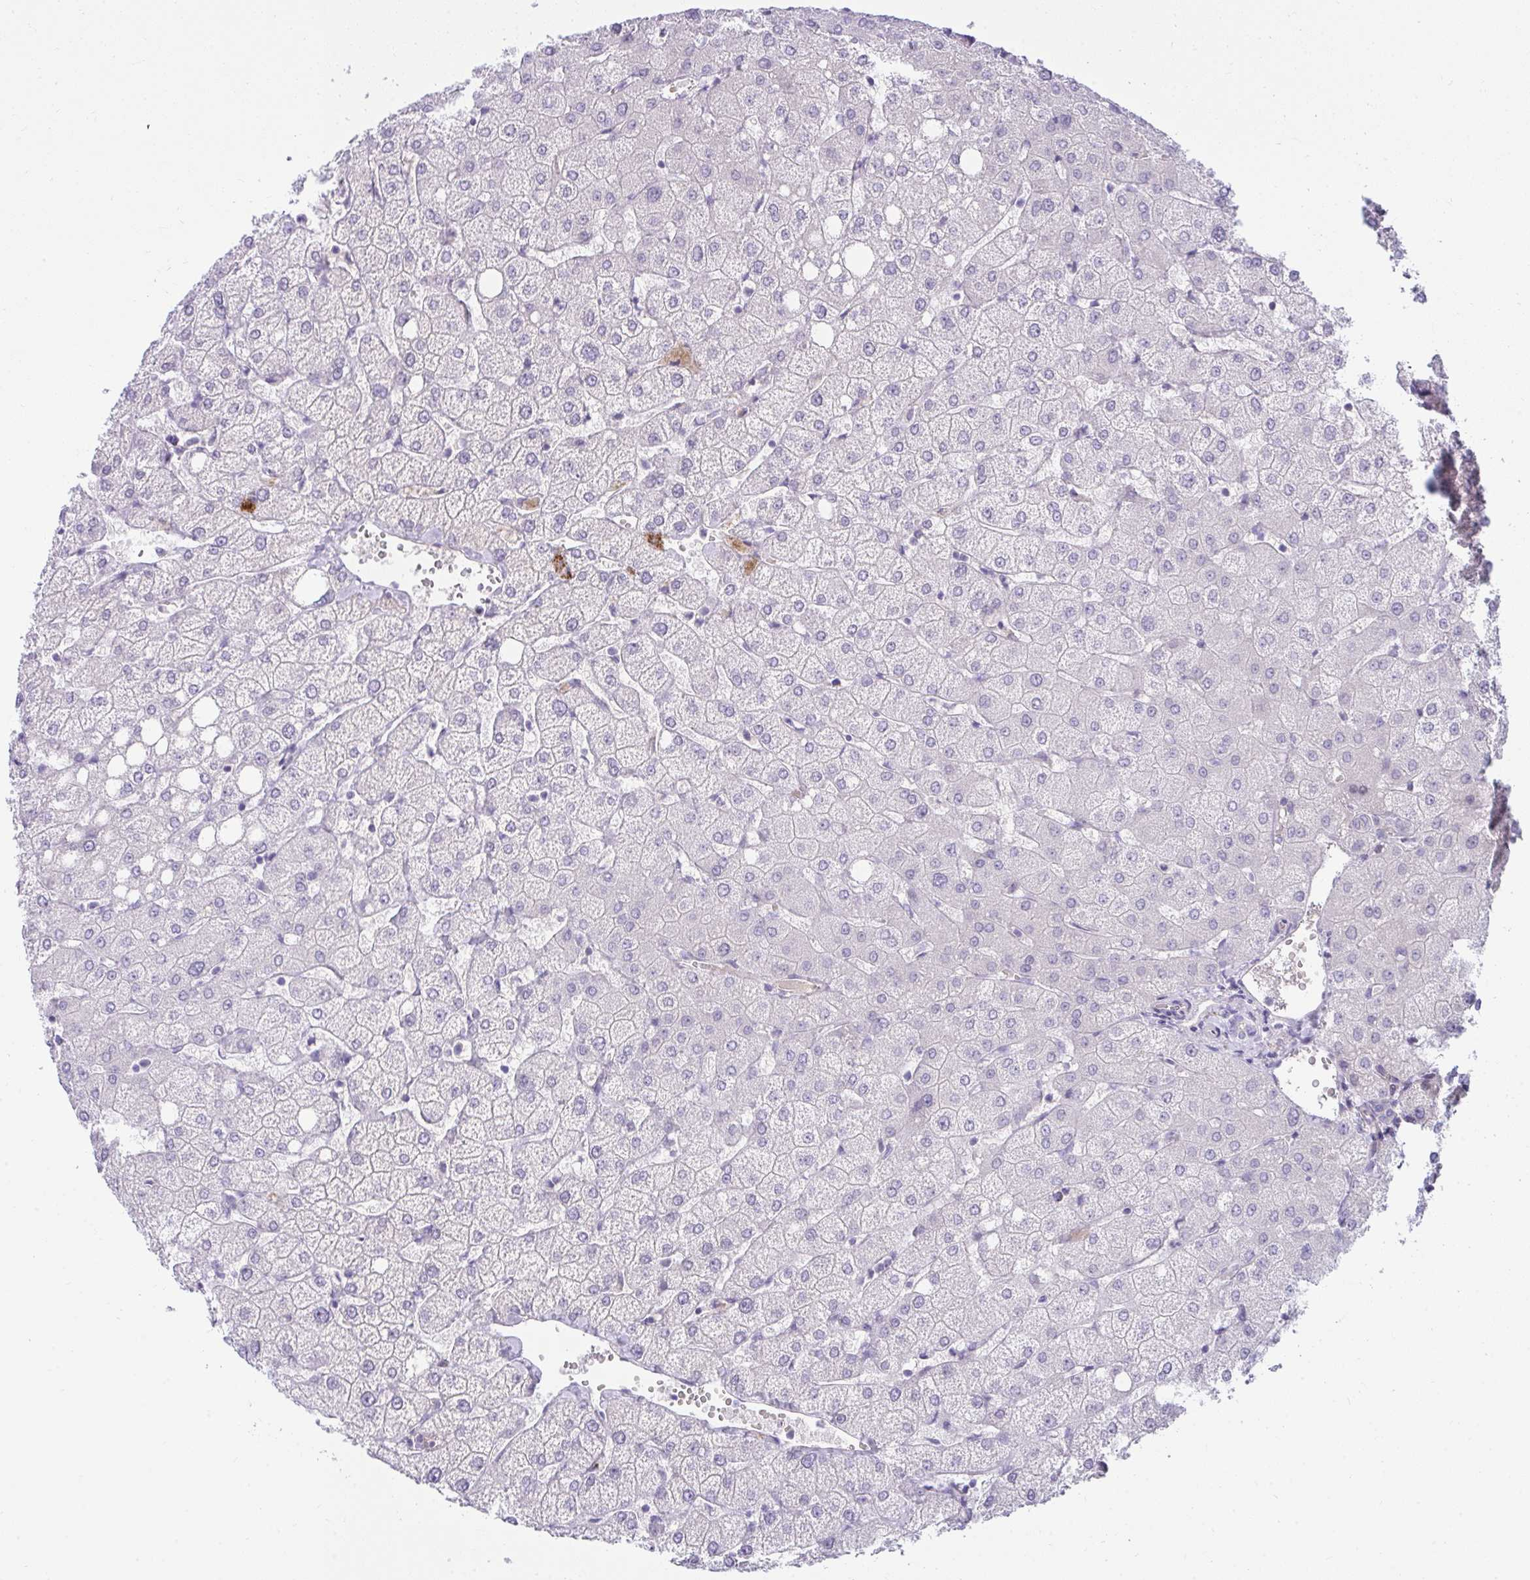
{"staining": {"intensity": "negative", "quantity": "none", "location": "none"}, "tissue": "liver", "cell_type": "Cholangiocytes", "image_type": "normal", "snomed": [{"axis": "morphology", "description": "Normal tissue, NOS"}, {"axis": "topography", "description": "Liver"}], "caption": "This is an IHC image of normal human liver. There is no expression in cholangiocytes.", "gene": "LRRC36", "patient": {"sex": "female", "age": 54}}